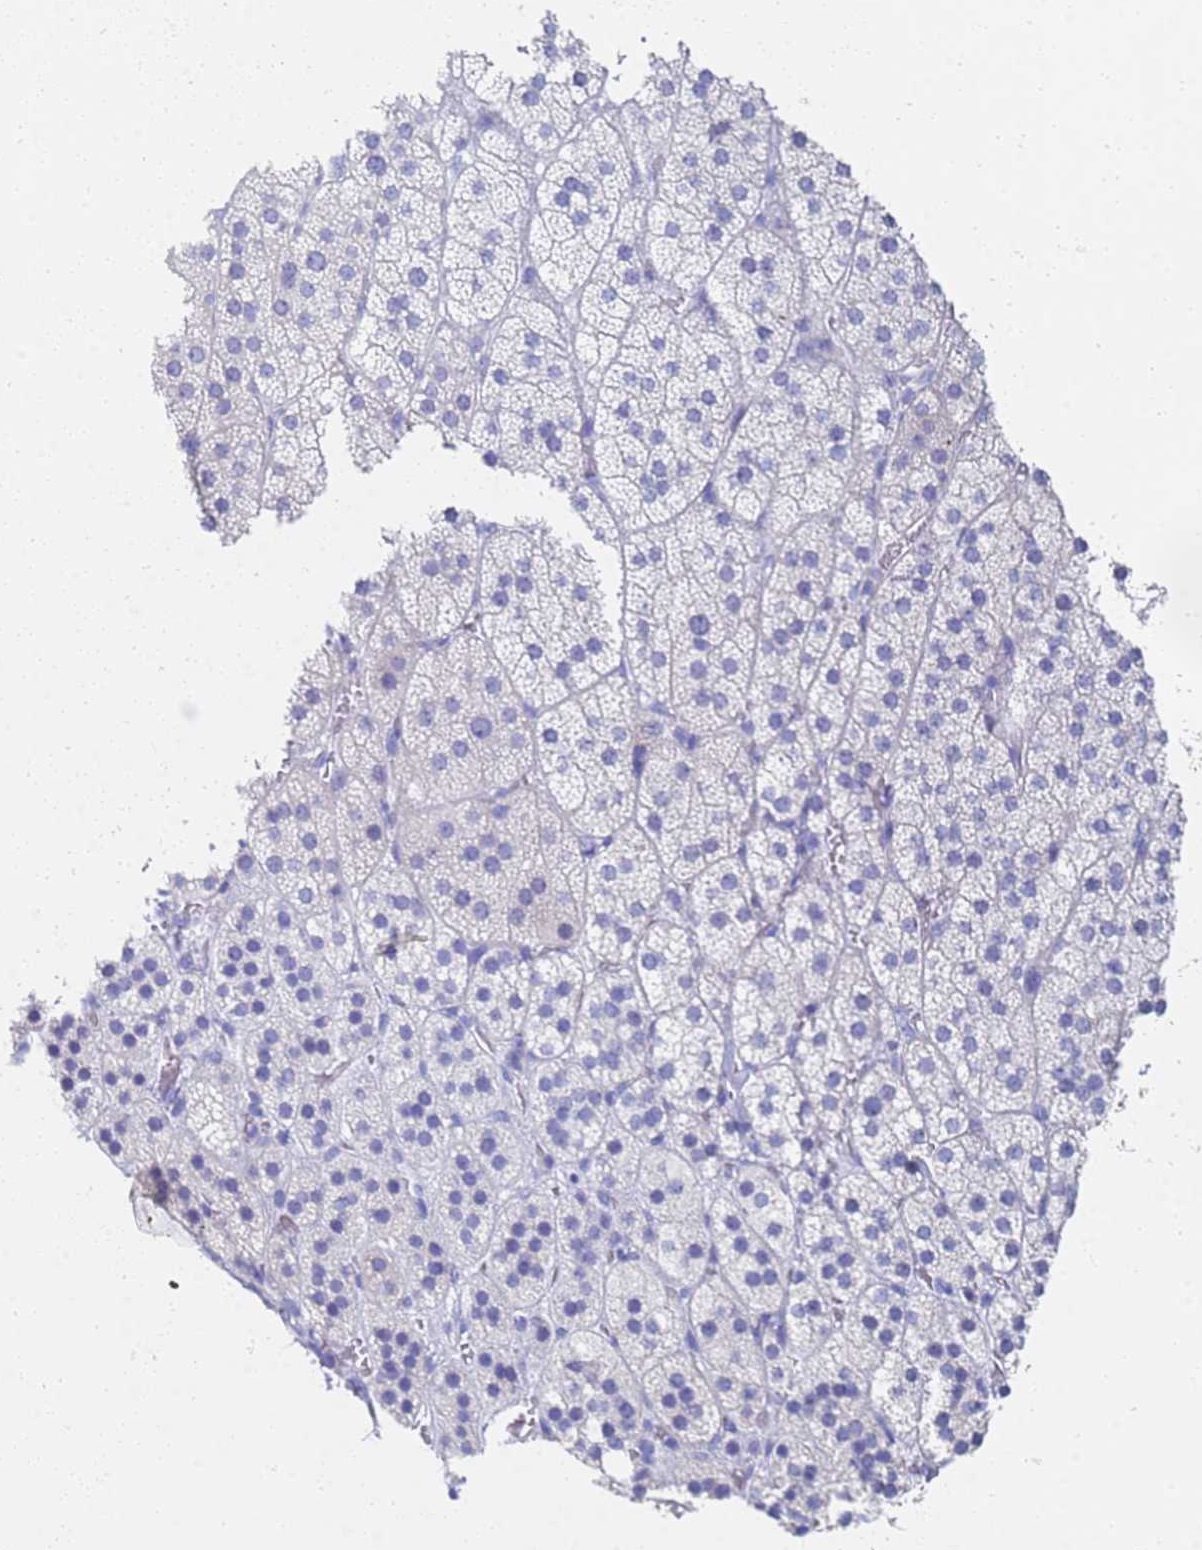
{"staining": {"intensity": "negative", "quantity": "none", "location": "none"}, "tissue": "adrenal gland", "cell_type": "Glandular cells", "image_type": "normal", "snomed": [{"axis": "morphology", "description": "Normal tissue, NOS"}, {"axis": "topography", "description": "Adrenal gland"}], "caption": "Human adrenal gland stained for a protein using immunohistochemistry exhibits no staining in glandular cells.", "gene": "C2orf72", "patient": {"sex": "female", "age": 44}}